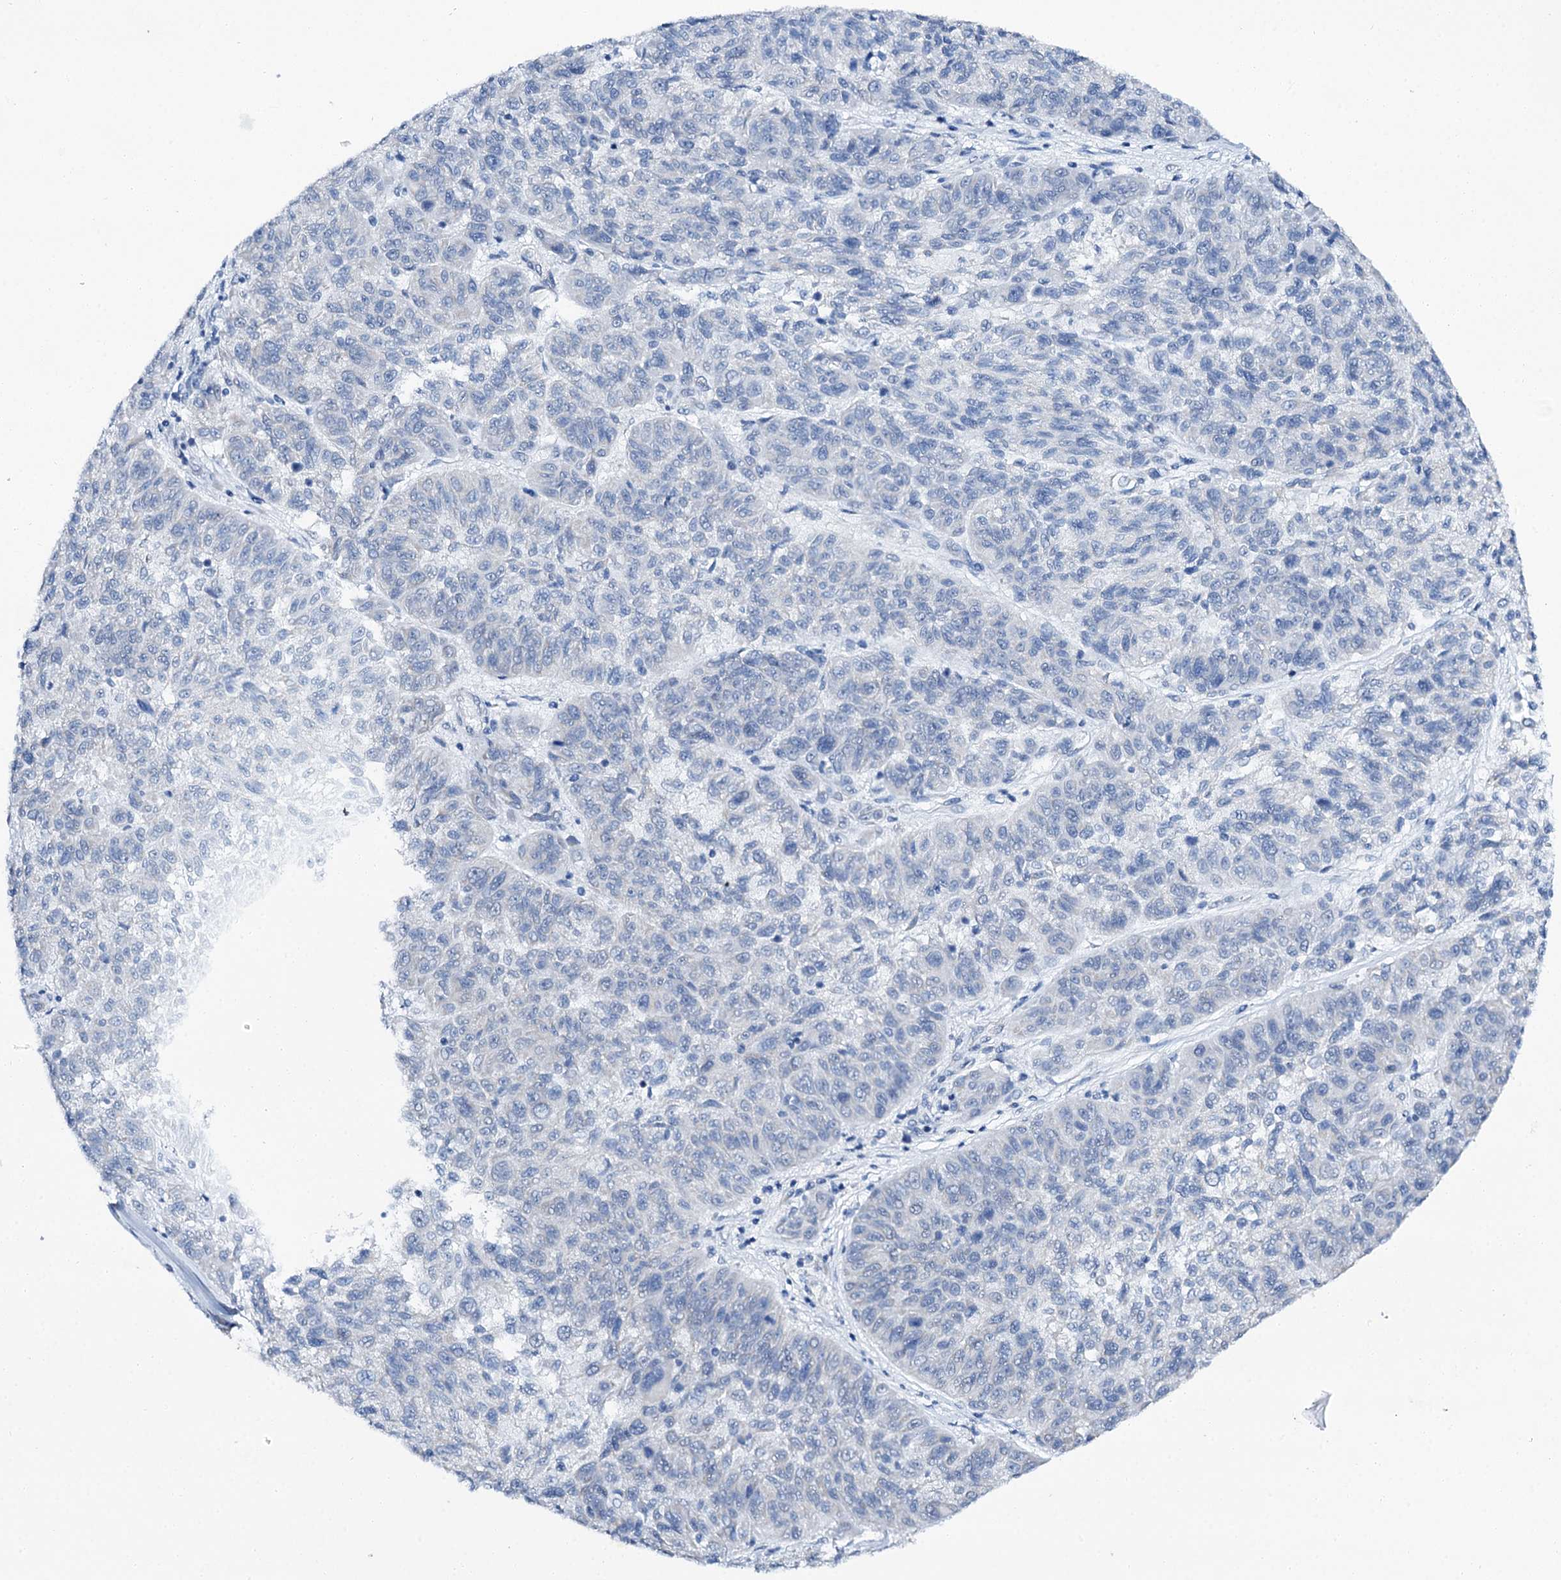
{"staining": {"intensity": "negative", "quantity": "none", "location": "none"}, "tissue": "melanoma", "cell_type": "Tumor cells", "image_type": "cancer", "snomed": [{"axis": "morphology", "description": "Malignant melanoma, NOS"}, {"axis": "topography", "description": "Skin"}], "caption": "Immunohistochemistry (IHC) of human melanoma displays no positivity in tumor cells.", "gene": "SPATS2", "patient": {"sex": "male", "age": 53}}